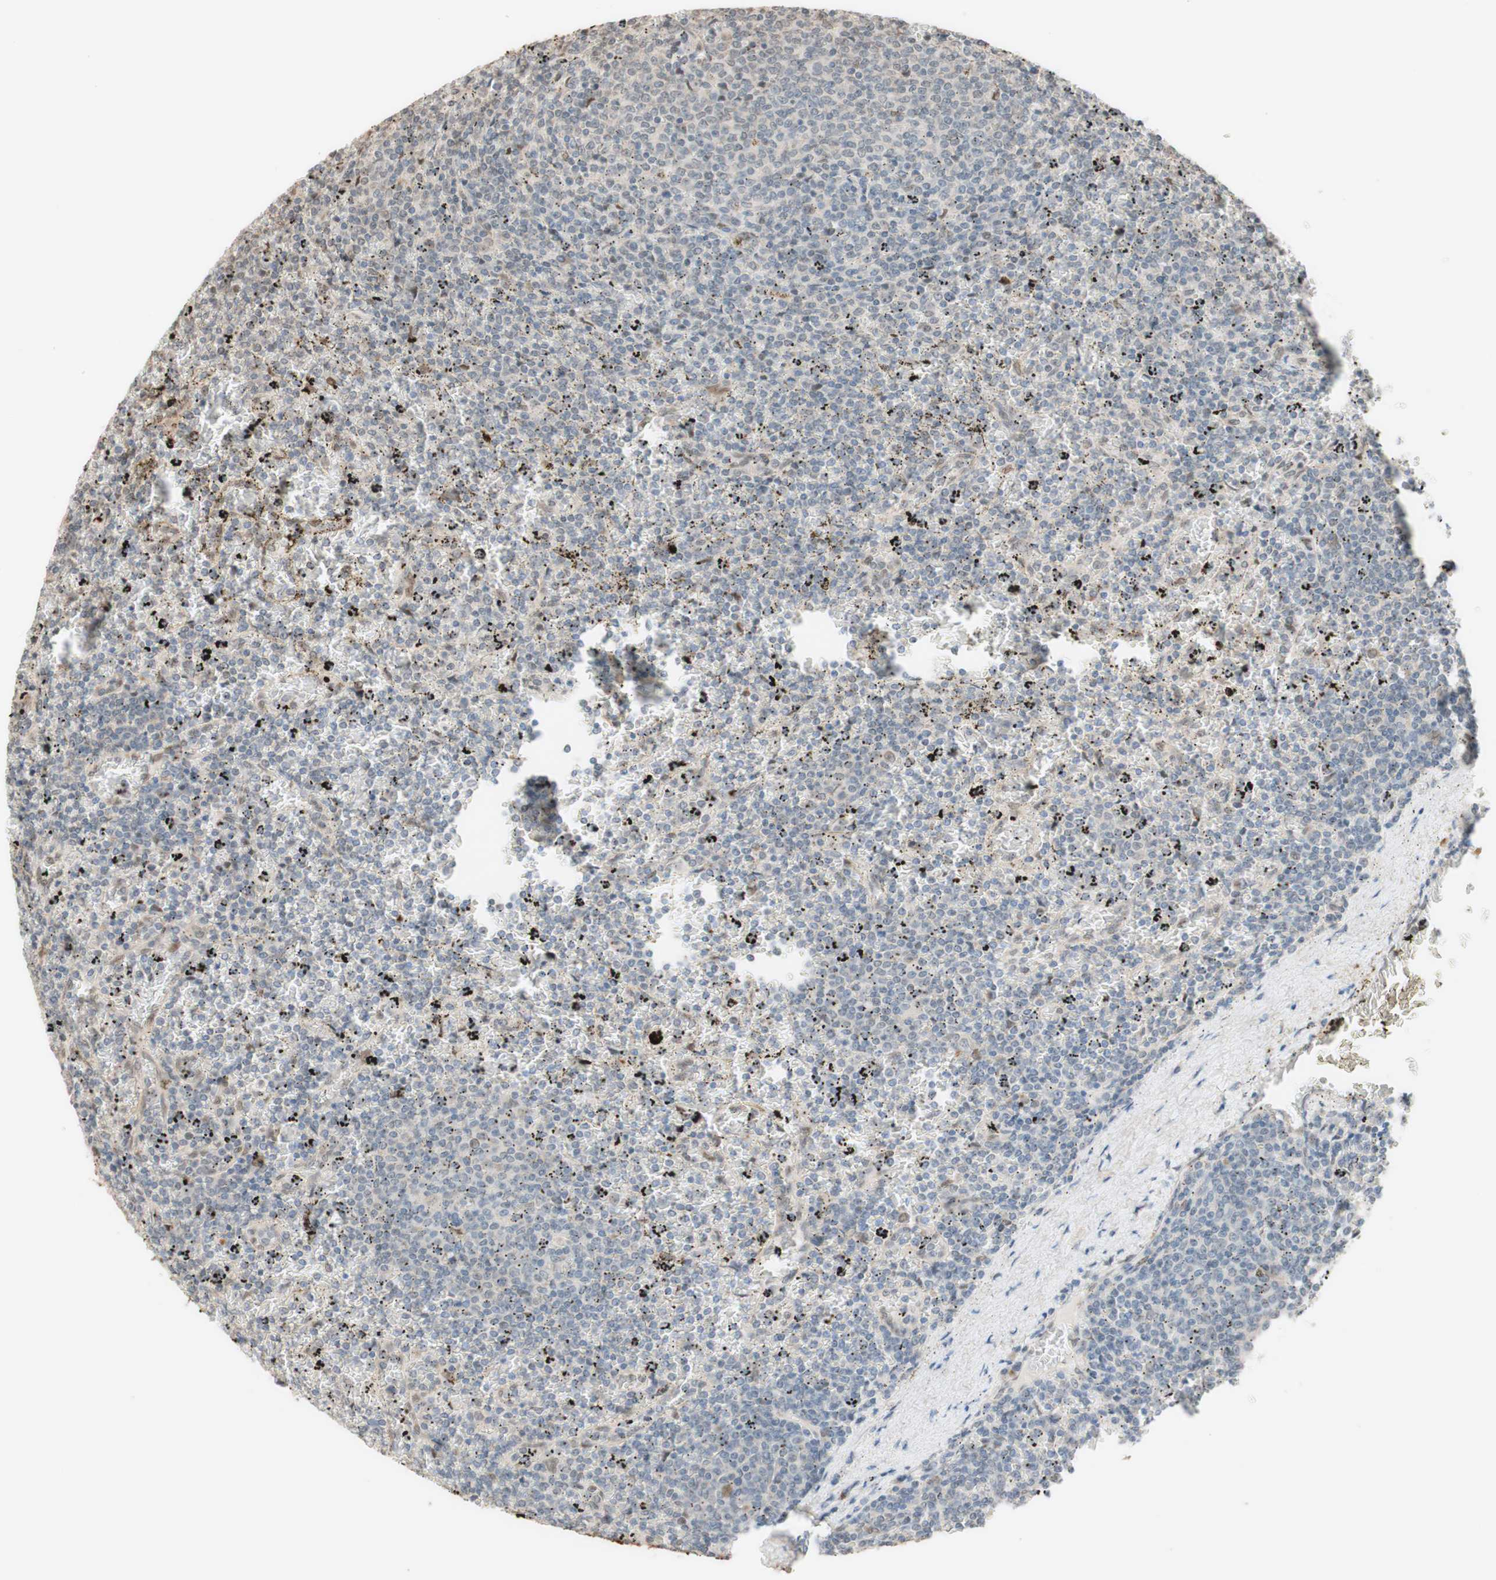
{"staining": {"intensity": "negative", "quantity": "none", "location": "none"}, "tissue": "lymphoma", "cell_type": "Tumor cells", "image_type": "cancer", "snomed": [{"axis": "morphology", "description": "Malignant lymphoma, non-Hodgkin's type, Low grade"}, {"axis": "topography", "description": "Spleen"}], "caption": "The immunohistochemistry (IHC) histopathology image has no significant expression in tumor cells of lymphoma tissue. Nuclei are stained in blue.", "gene": "CCNC", "patient": {"sex": "female", "age": 77}}